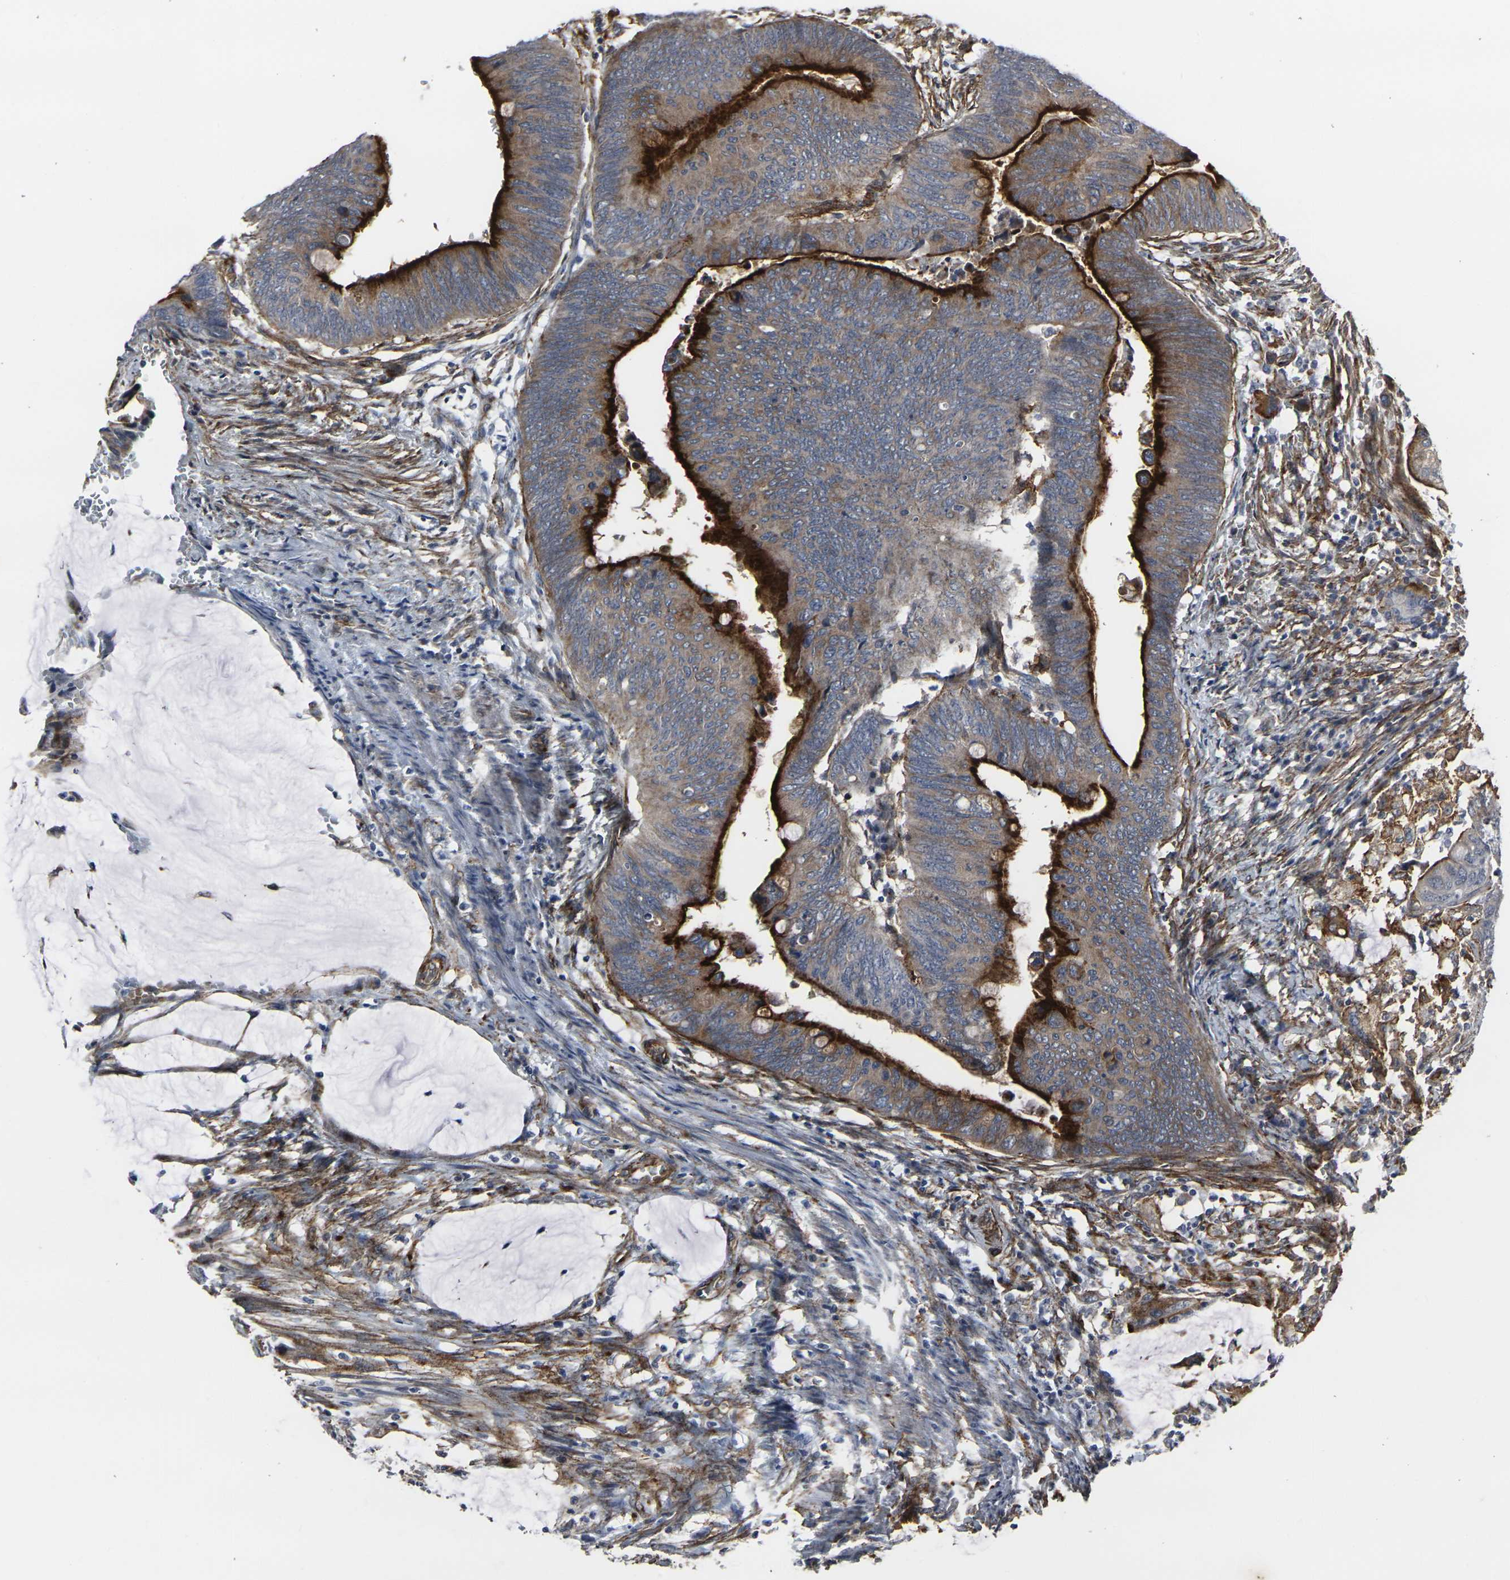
{"staining": {"intensity": "strong", "quantity": ">75%", "location": "cytoplasmic/membranous"}, "tissue": "colorectal cancer", "cell_type": "Tumor cells", "image_type": "cancer", "snomed": [{"axis": "morphology", "description": "Normal tissue, NOS"}, {"axis": "morphology", "description": "Adenocarcinoma, NOS"}, {"axis": "topography", "description": "Rectum"}, {"axis": "topography", "description": "Peripheral nerve tissue"}], "caption": "High-power microscopy captured an immunohistochemistry (IHC) photomicrograph of adenocarcinoma (colorectal), revealing strong cytoplasmic/membranous staining in approximately >75% of tumor cells.", "gene": "MYOF", "patient": {"sex": "male", "age": 92}}